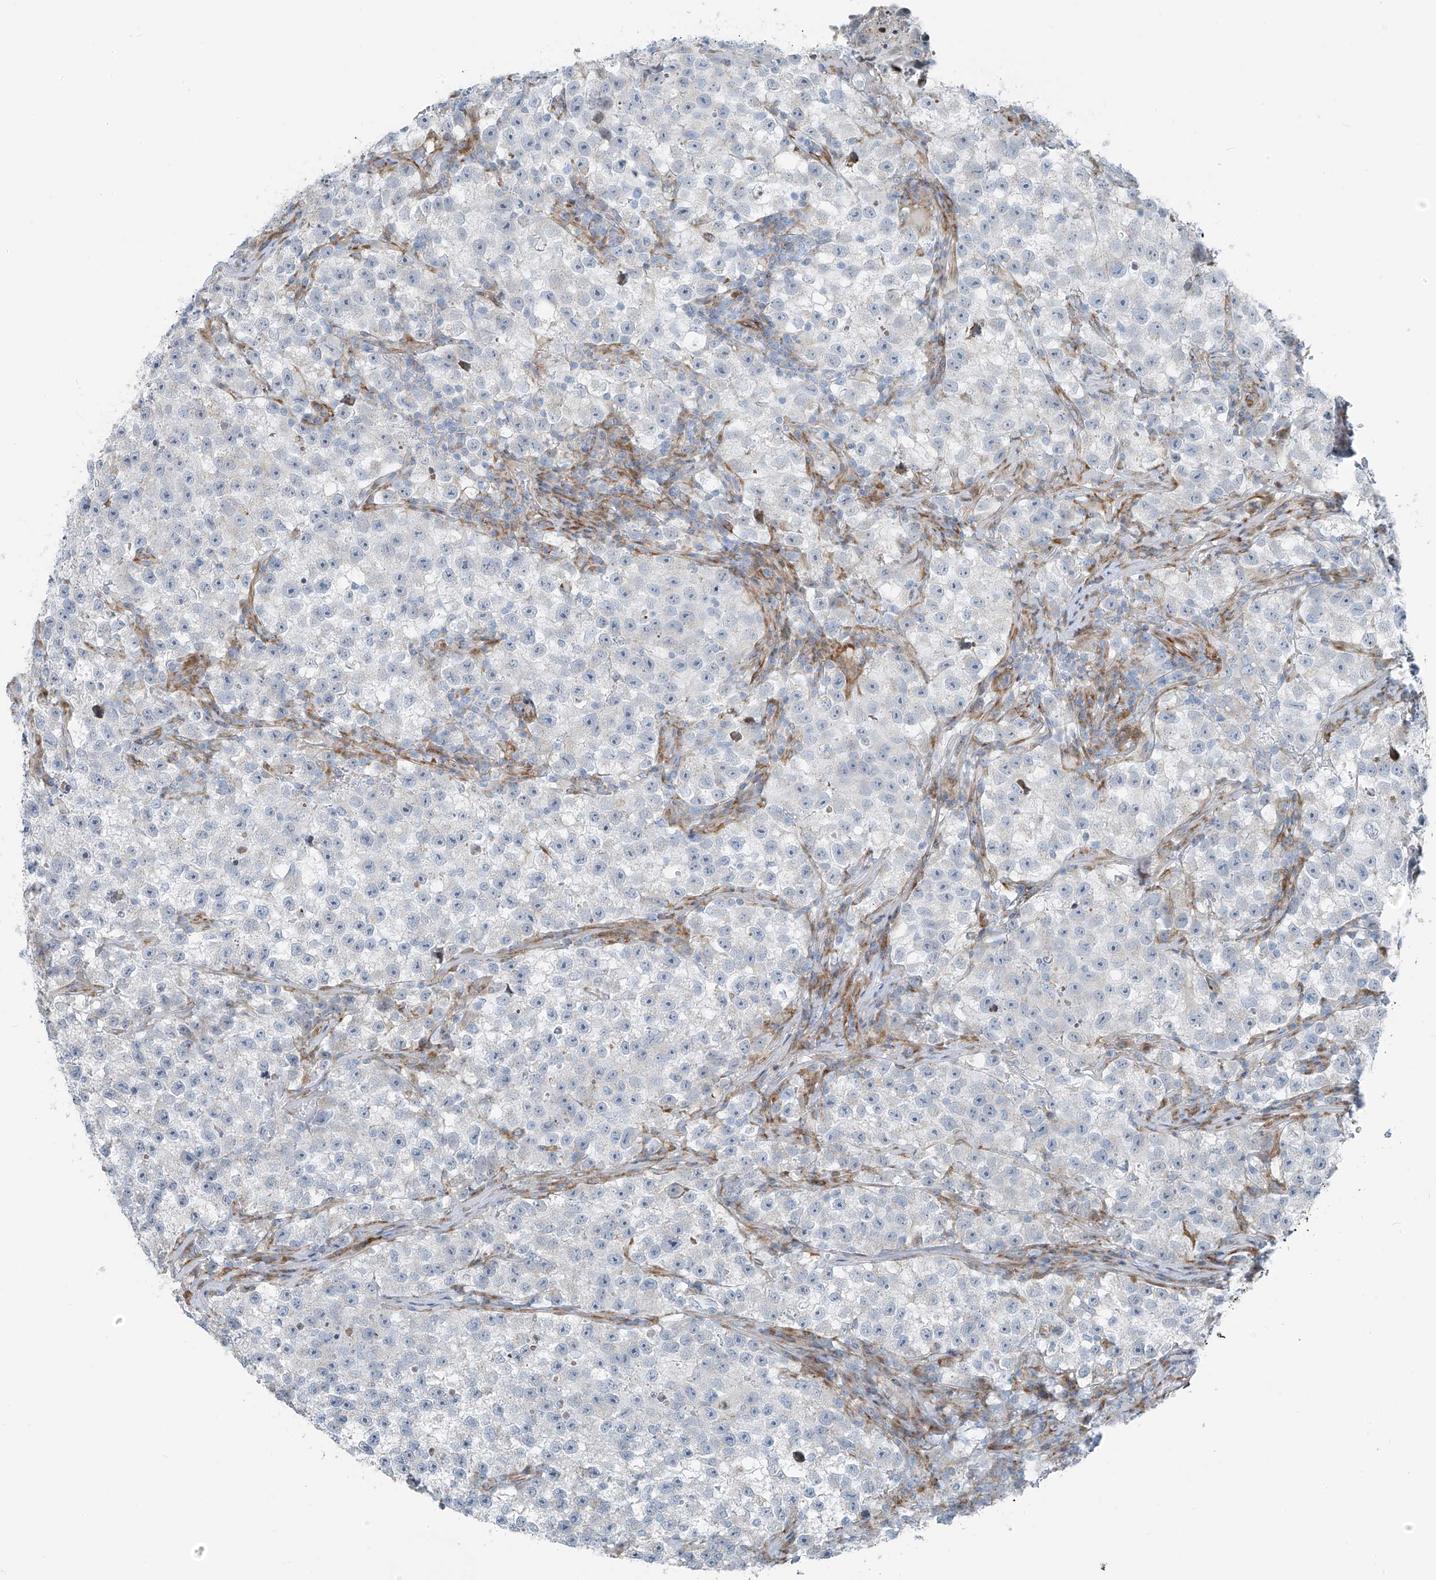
{"staining": {"intensity": "negative", "quantity": "none", "location": "none"}, "tissue": "testis cancer", "cell_type": "Tumor cells", "image_type": "cancer", "snomed": [{"axis": "morphology", "description": "Seminoma, NOS"}, {"axis": "topography", "description": "Testis"}], "caption": "Testis cancer (seminoma) stained for a protein using immunohistochemistry exhibits no positivity tumor cells.", "gene": "HIC2", "patient": {"sex": "male", "age": 22}}